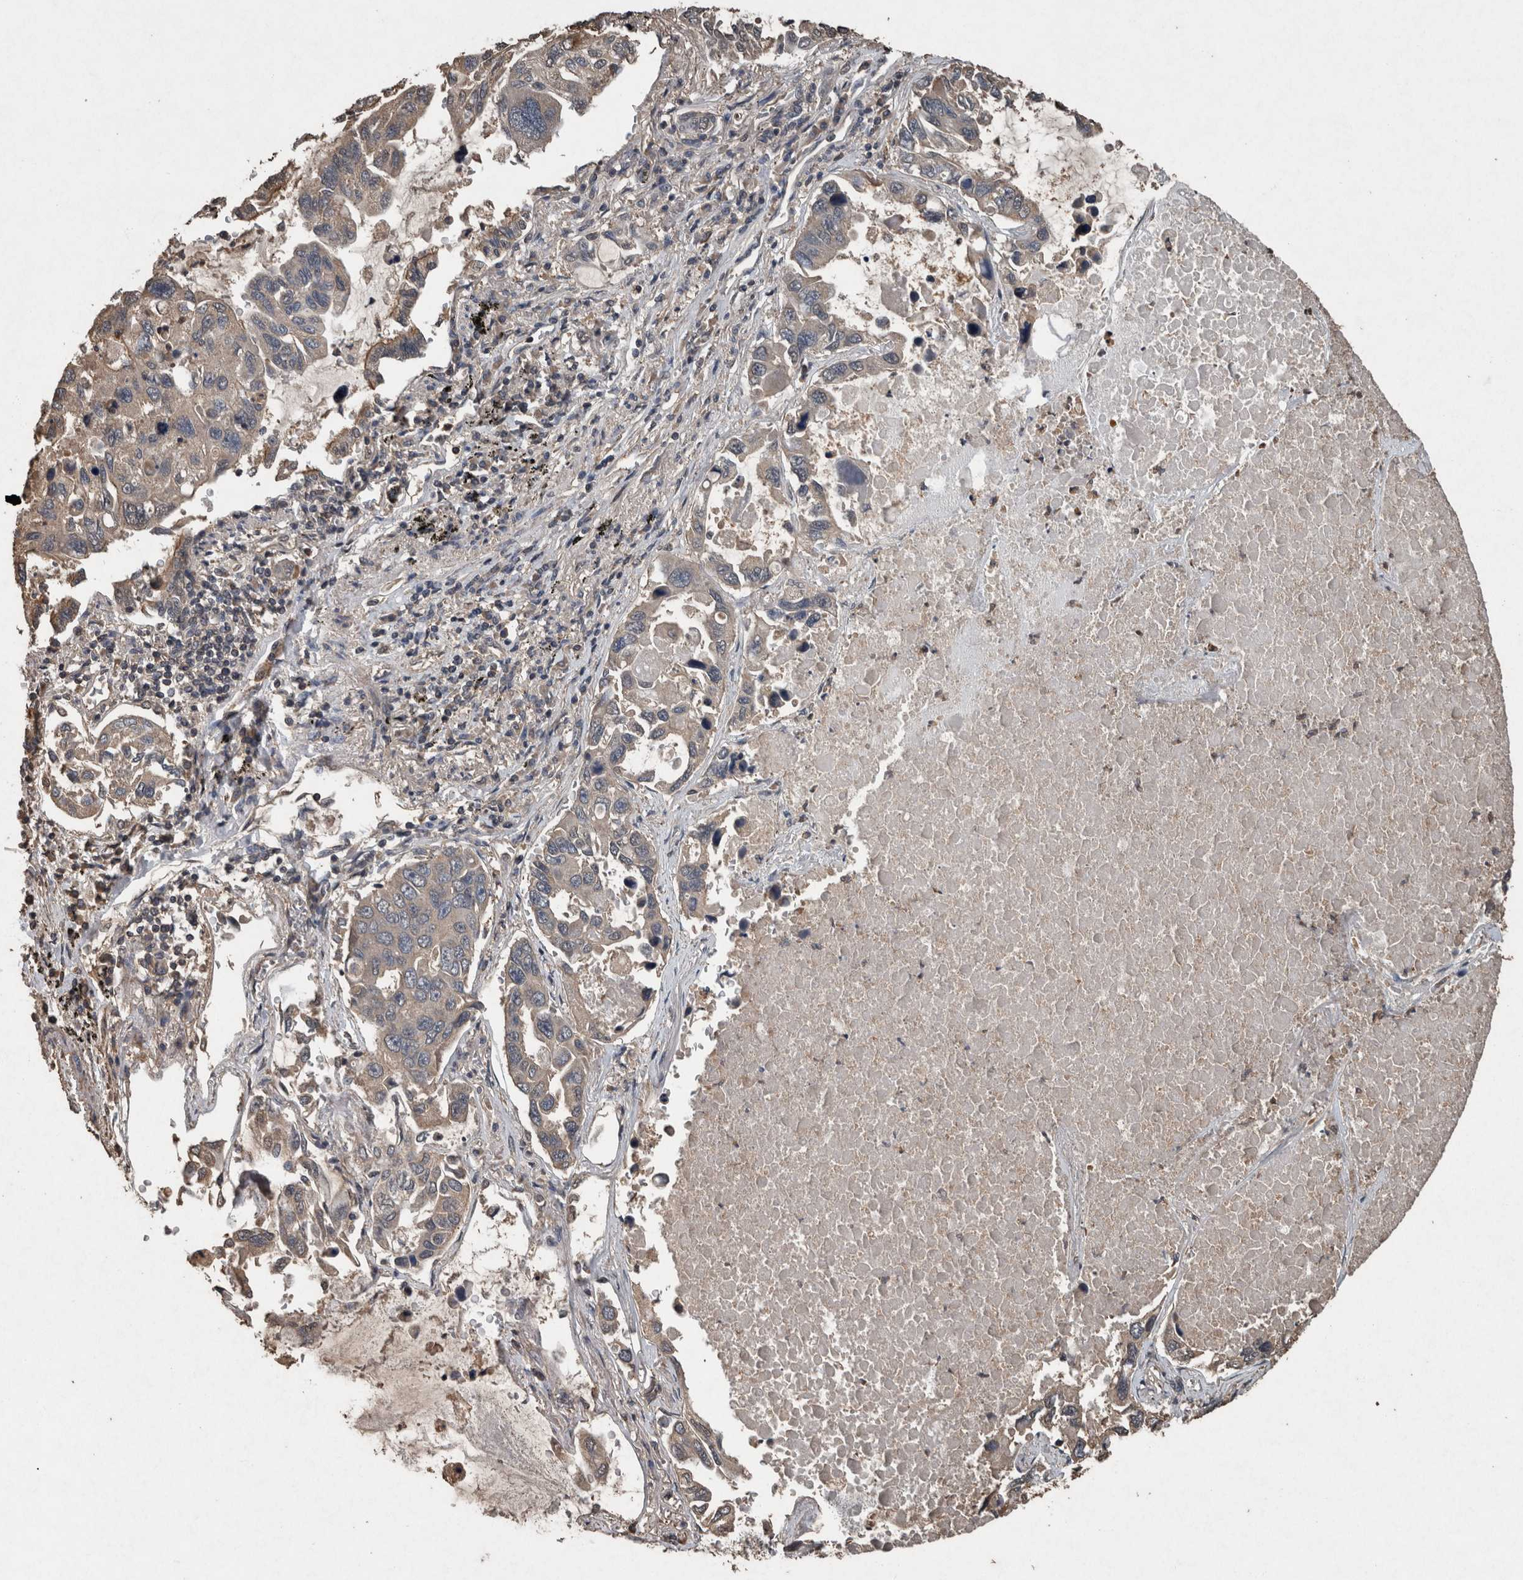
{"staining": {"intensity": "weak", "quantity": "25%-75%", "location": "cytoplasmic/membranous"}, "tissue": "lung cancer", "cell_type": "Tumor cells", "image_type": "cancer", "snomed": [{"axis": "morphology", "description": "Adenocarcinoma, NOS"}, {"axis": "topography", "description": "Lung"}], "caption": "Human lung adenocarcinoma stained with a brown dye exhibits weak cytoplasmic/membranous positive staining in about 25%-75% of tumor cells.", "gene": "FGFRL1", "patient": {"sex": "male", "age": 64}}